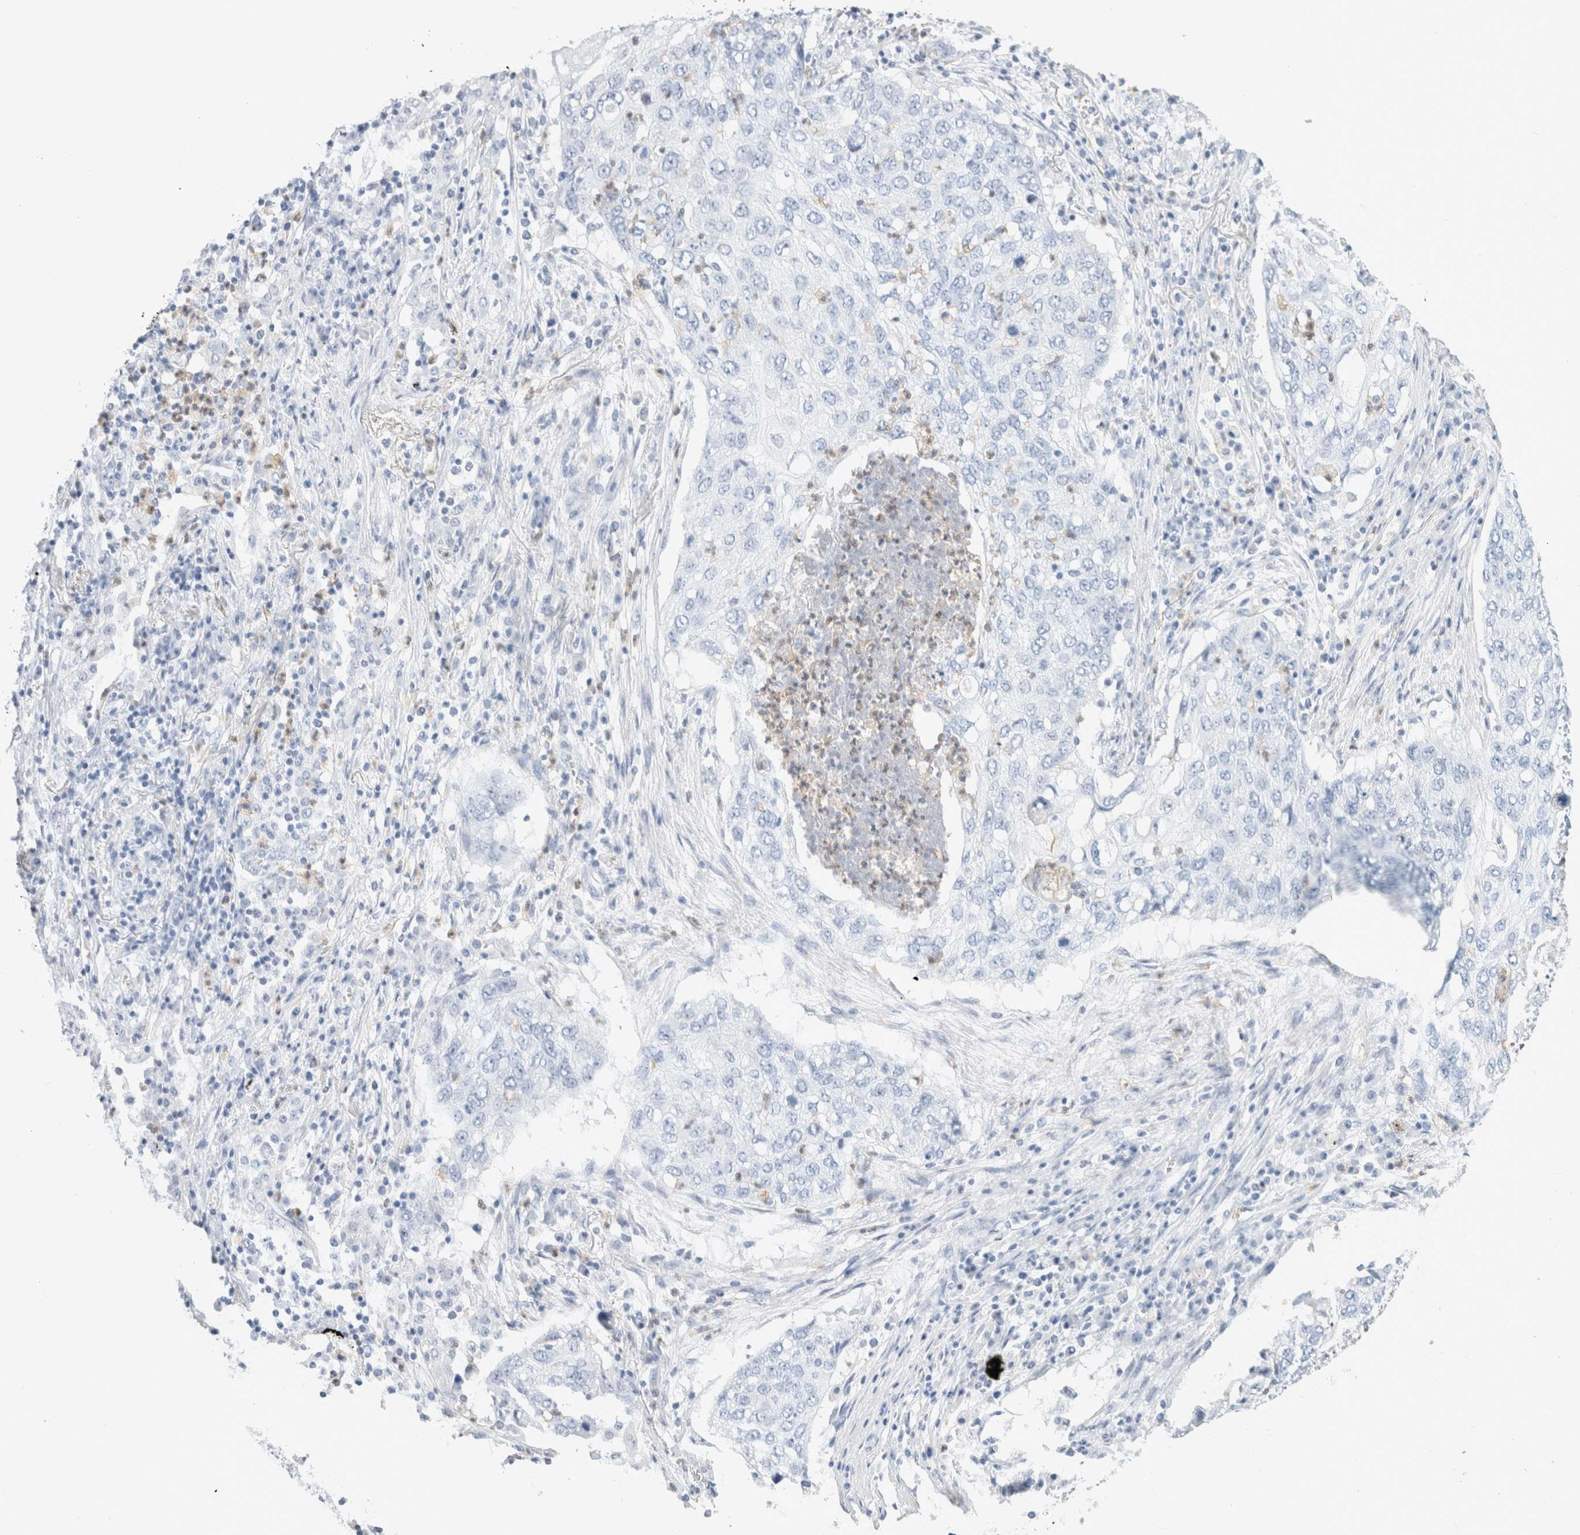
{"staining": {"intensity": "negative", "quantity": "none", "location": "none"}, "tissue": "lung cancer", "cell_type": "Tumor cells", "image_type": "cancer", "snomed": [{"axis": "morphology", "description": "Squamous cell carcinoma, NOS"}, {"axis": "topography", "description": "Lung"}], "caption": "An immunohistochemistry (IHC) micrograph of lung cancer (squamous cell carcinoma) is shown. There is no staining in tumor cells of lung cancer (squamous cell carcinoma).", "gene": "ARG1", "patient": {"sex": "female", "age": 63}}